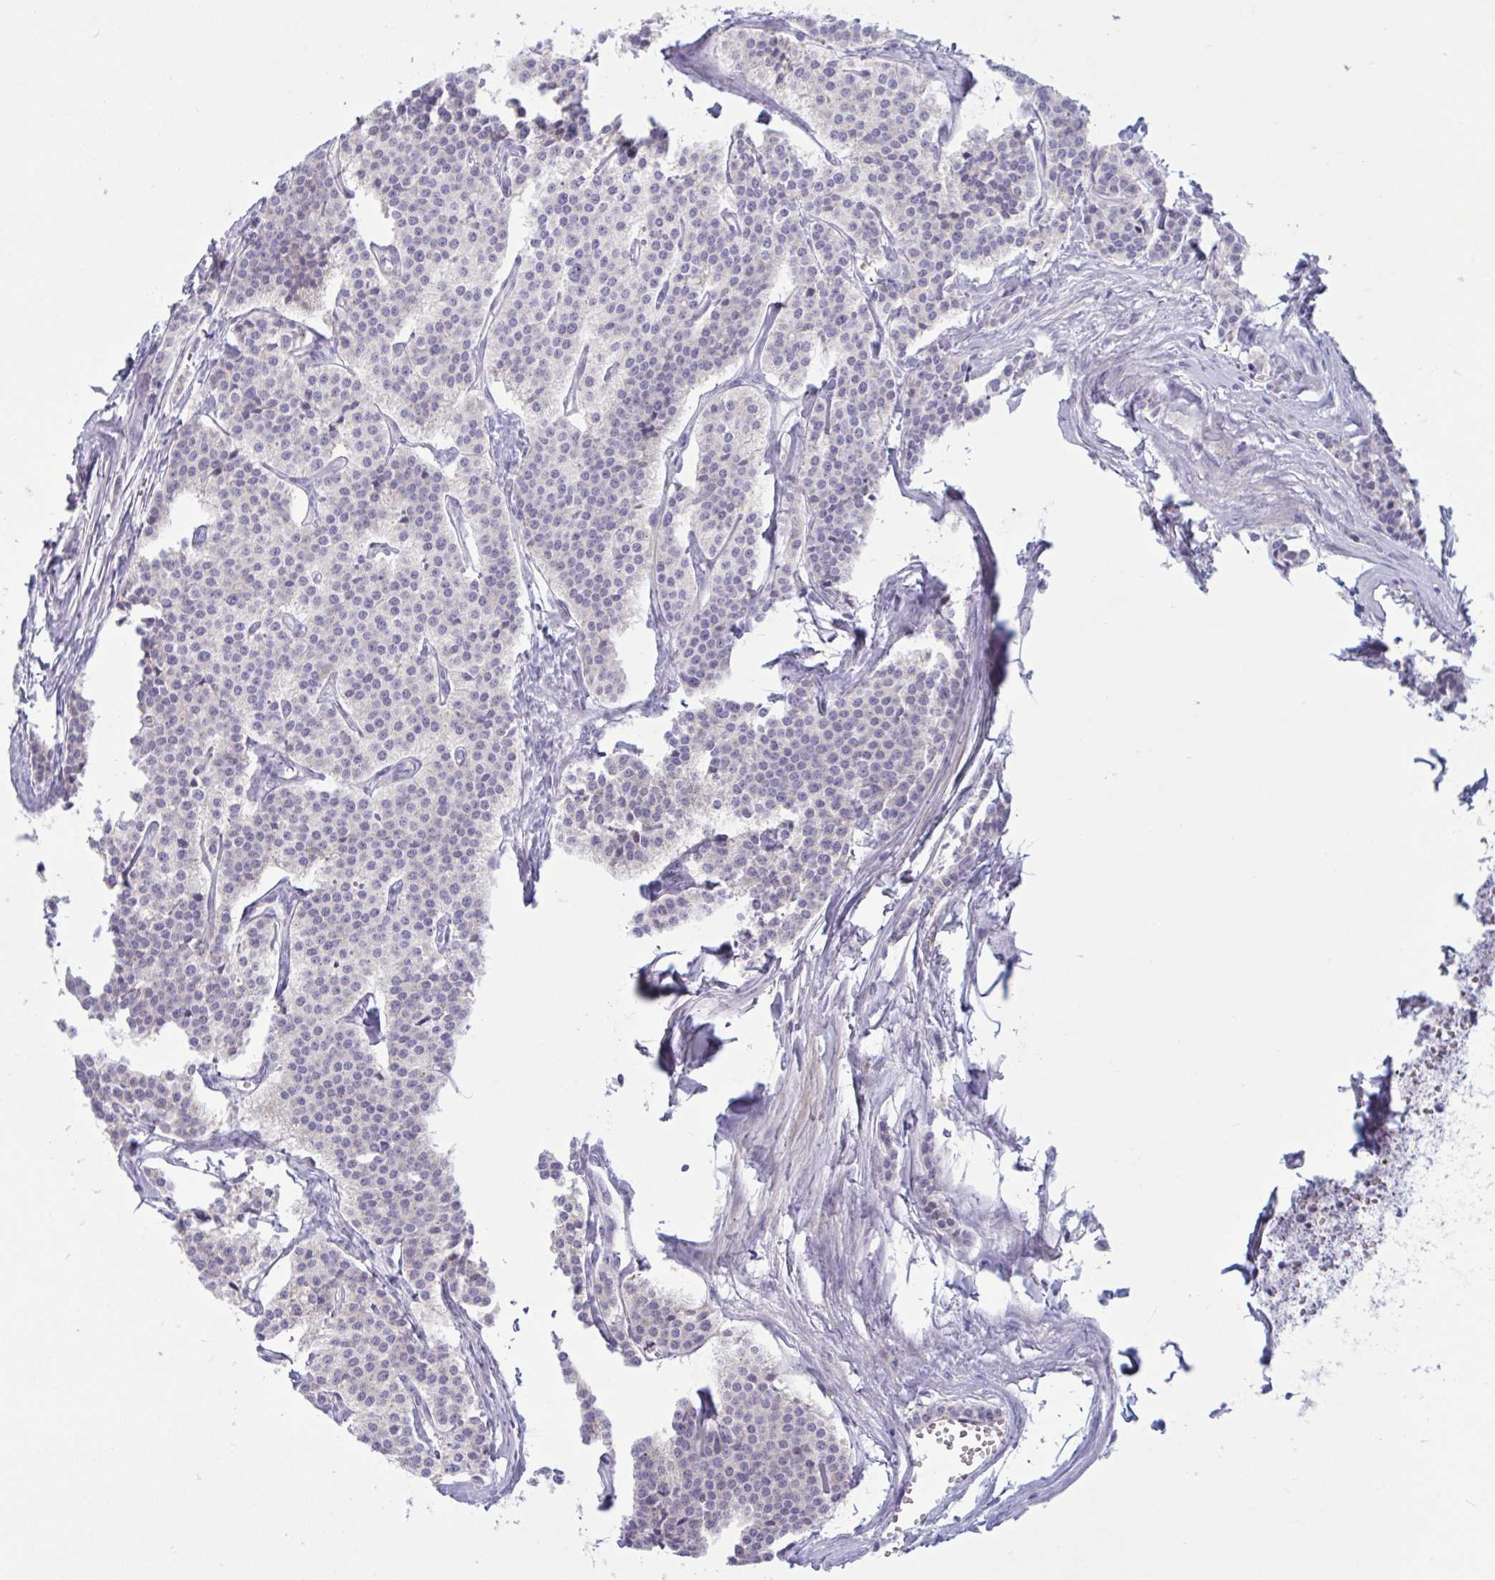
{"staining": {"intensity": "negative", "quantity": "none", "location": "none"}, "tissue": "carcinoid", "cell_type": "Tumor cells", "image_type": "cancer", "snomed": [{"axis": "morphology", "description": "Carcinoid, malignant, NOS"}, {"axis": "topography", "description": "Small intestine"}], "caption": "Carcinoid stained for a protein using immunohistochemistry exhibits no staining tumor cells.", "gene": "VWC2", "patient": {"sex": "male", "age": 63}}